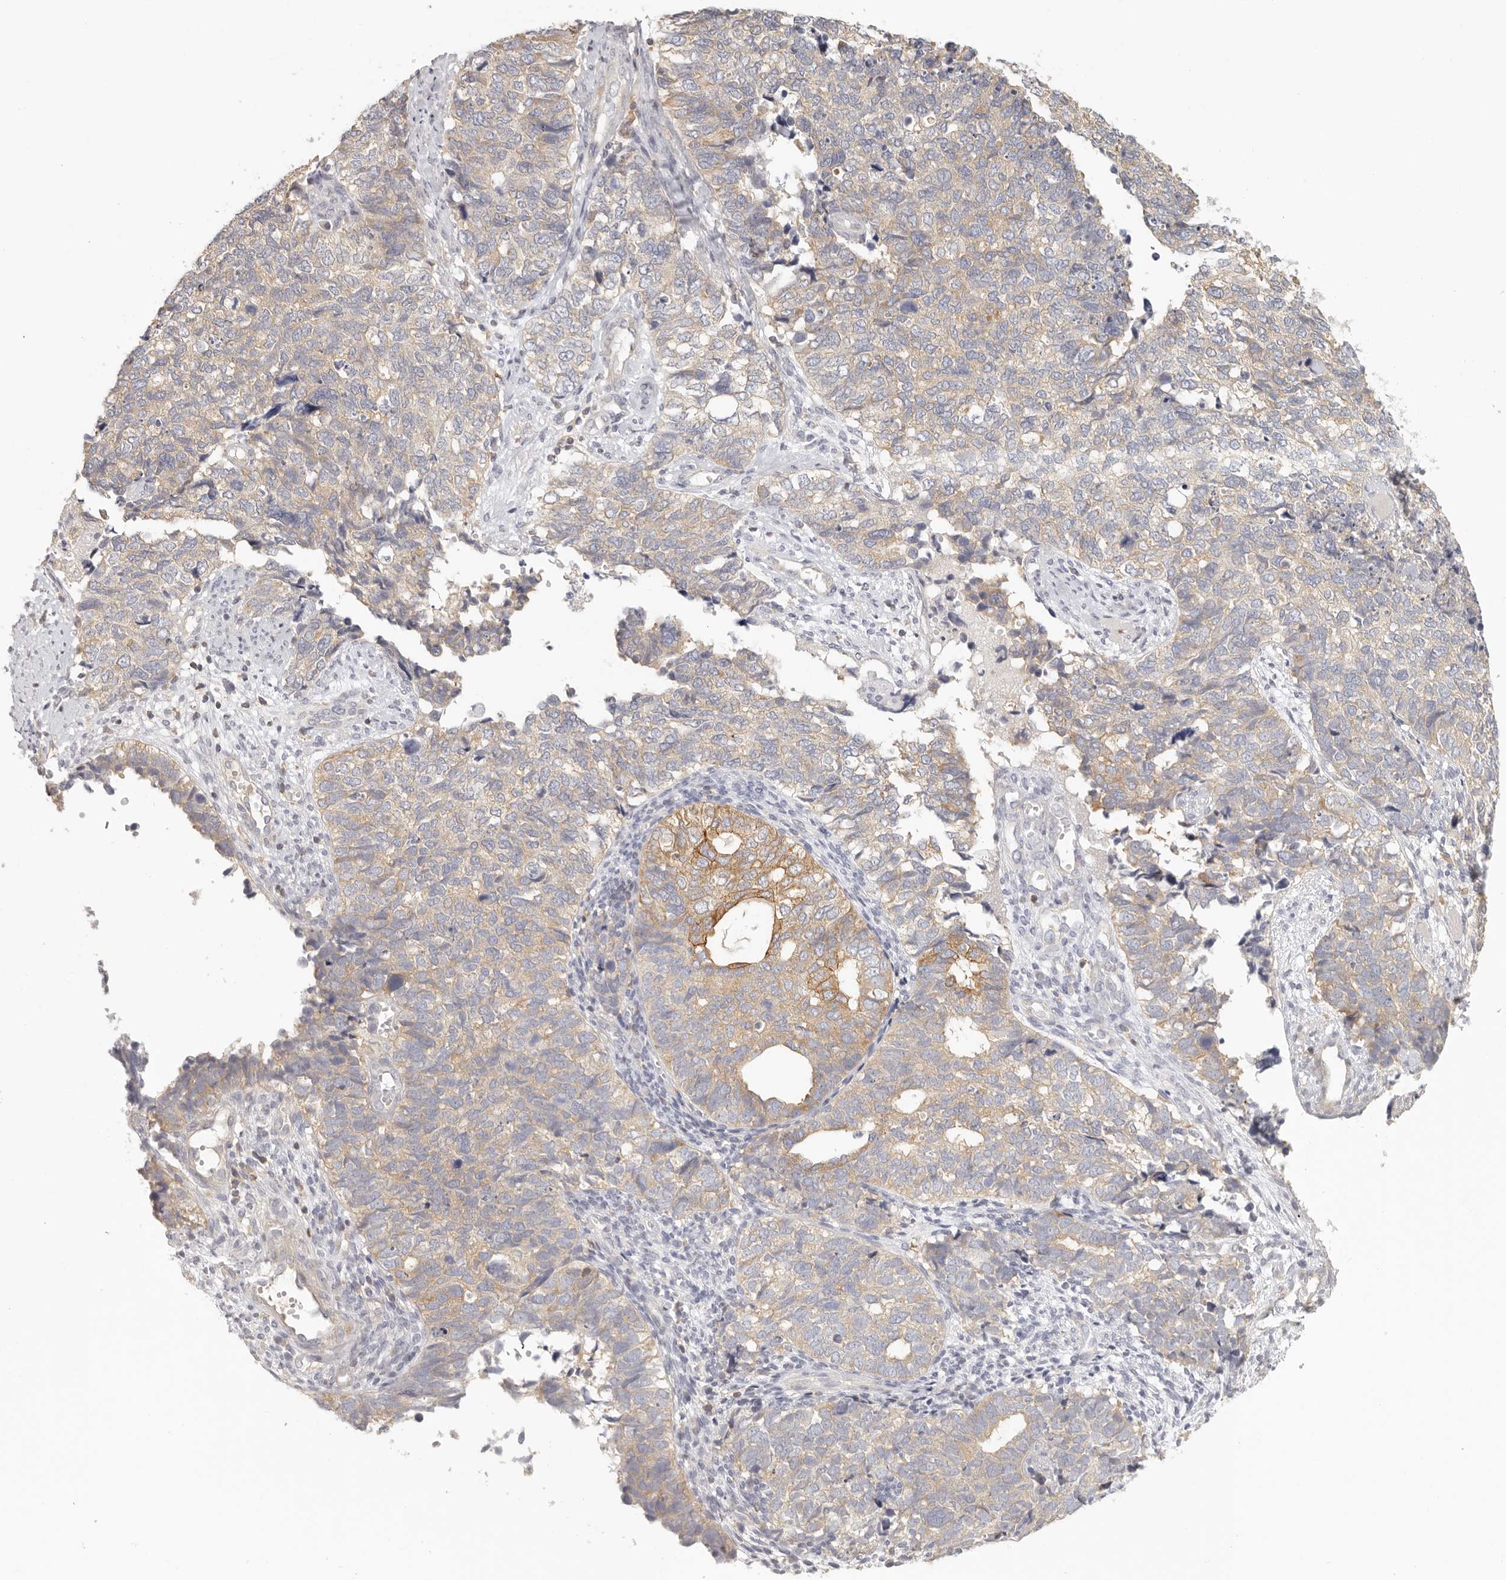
{"staining": {"intensity": "moderate", "quantity": "<25%", "location": "cytoplasmic/membranous"}, "tissue": "cervical cancer", "cell_type": "Tumor cells", "image_type": "cancer", "snomed": [{"axis": "morphology", "description": "Squamous cell carcinoma, NOS"}, {"axis": "topography", "description": "Cervix"}], "caption": "There is low levels of moderate cytoplasmic/membranous staining in tumor cells of cervical cancer, as demonstrated by immunohistochemical staining (brown color).", "gene": "ANXA9", "patient": {"sex": "female", "age": 63}}